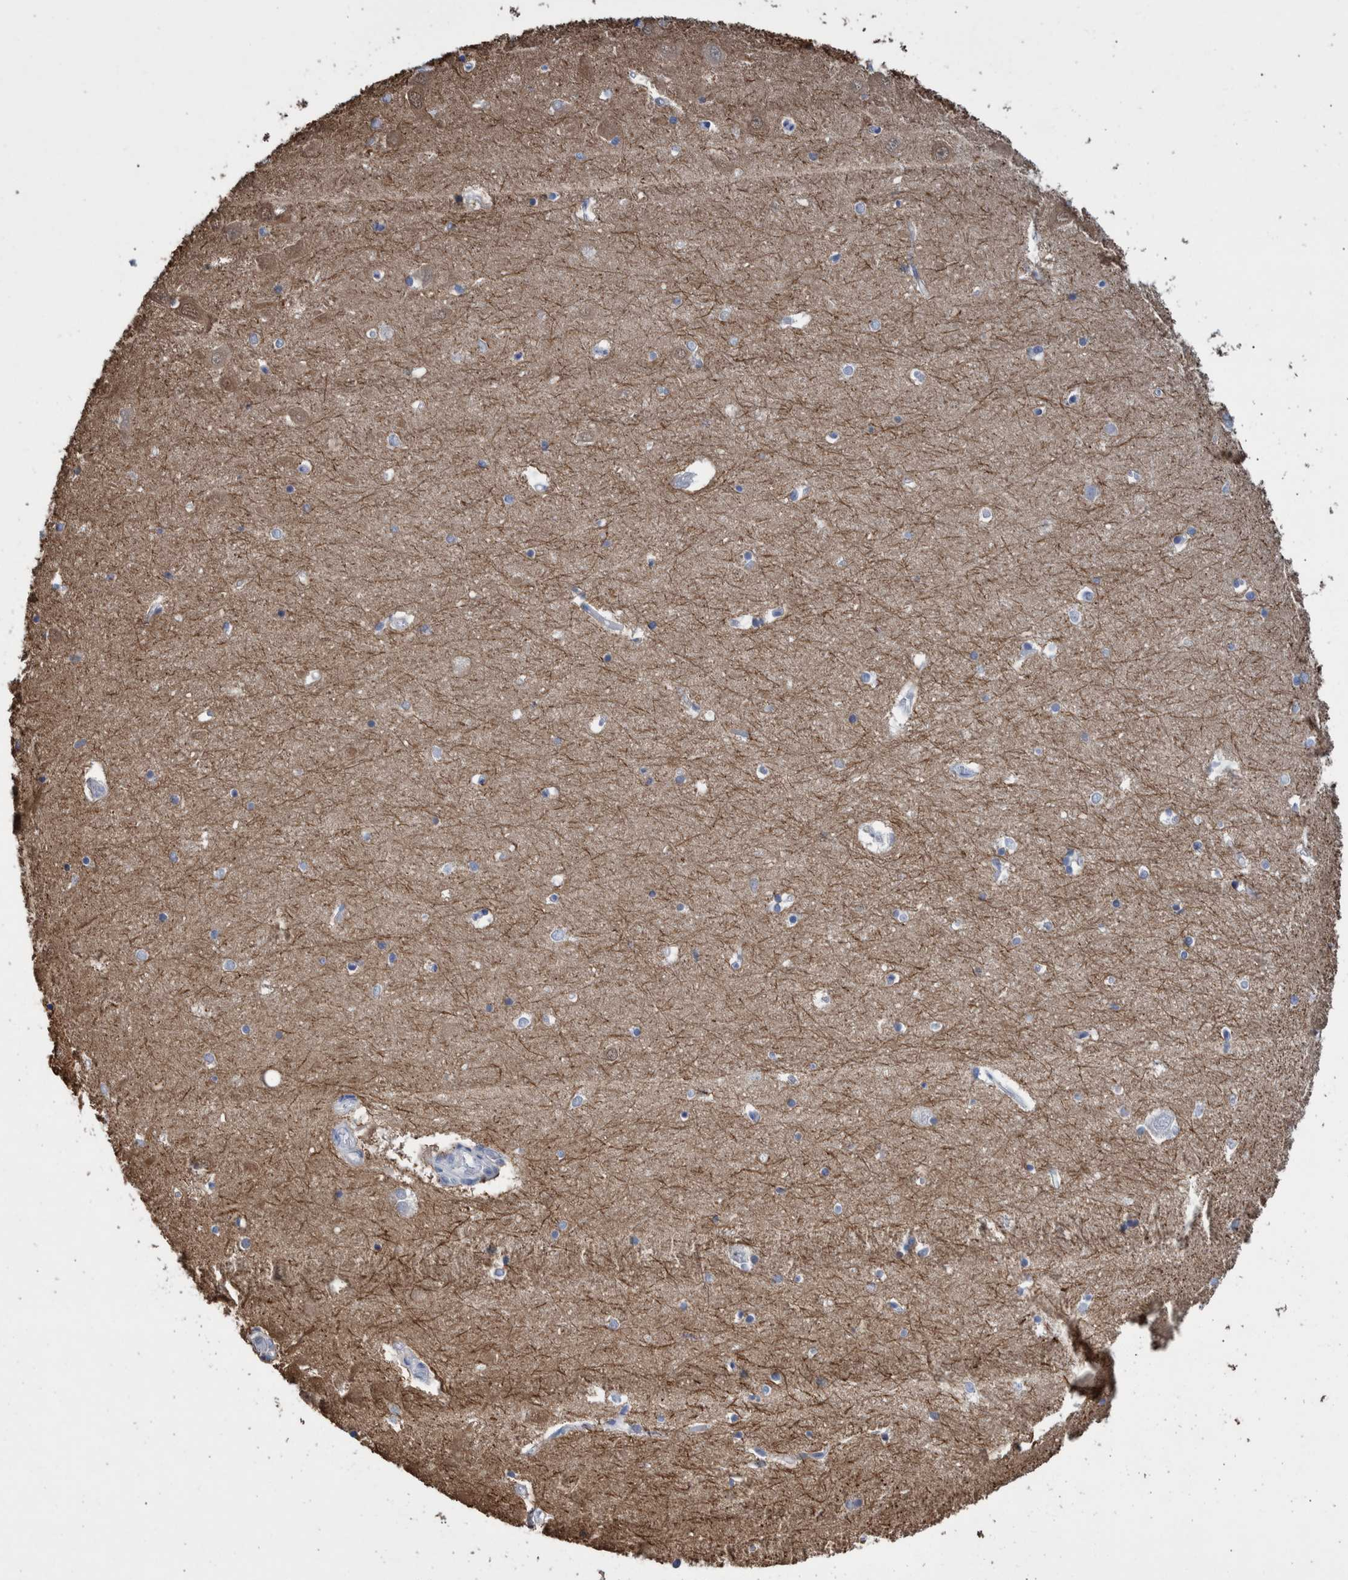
{"staining": {"intensity": "weak", "quantity": "<25%", "location": "cytoplasmic/membranous"}, "tissue": "hippocampus", "cell_type": "Glial cells", "image_type": "normal", "snomed": [{"axis": "morphology", "description": "Normal tissue, NOS"}, {"axis": "topography", "description": "Hippocampus"}], "caption": "There is no significant staining in glial cells of hippocampus.", "gene": "PPP3CC", "patient": {"sex": "male", "age": 70}}